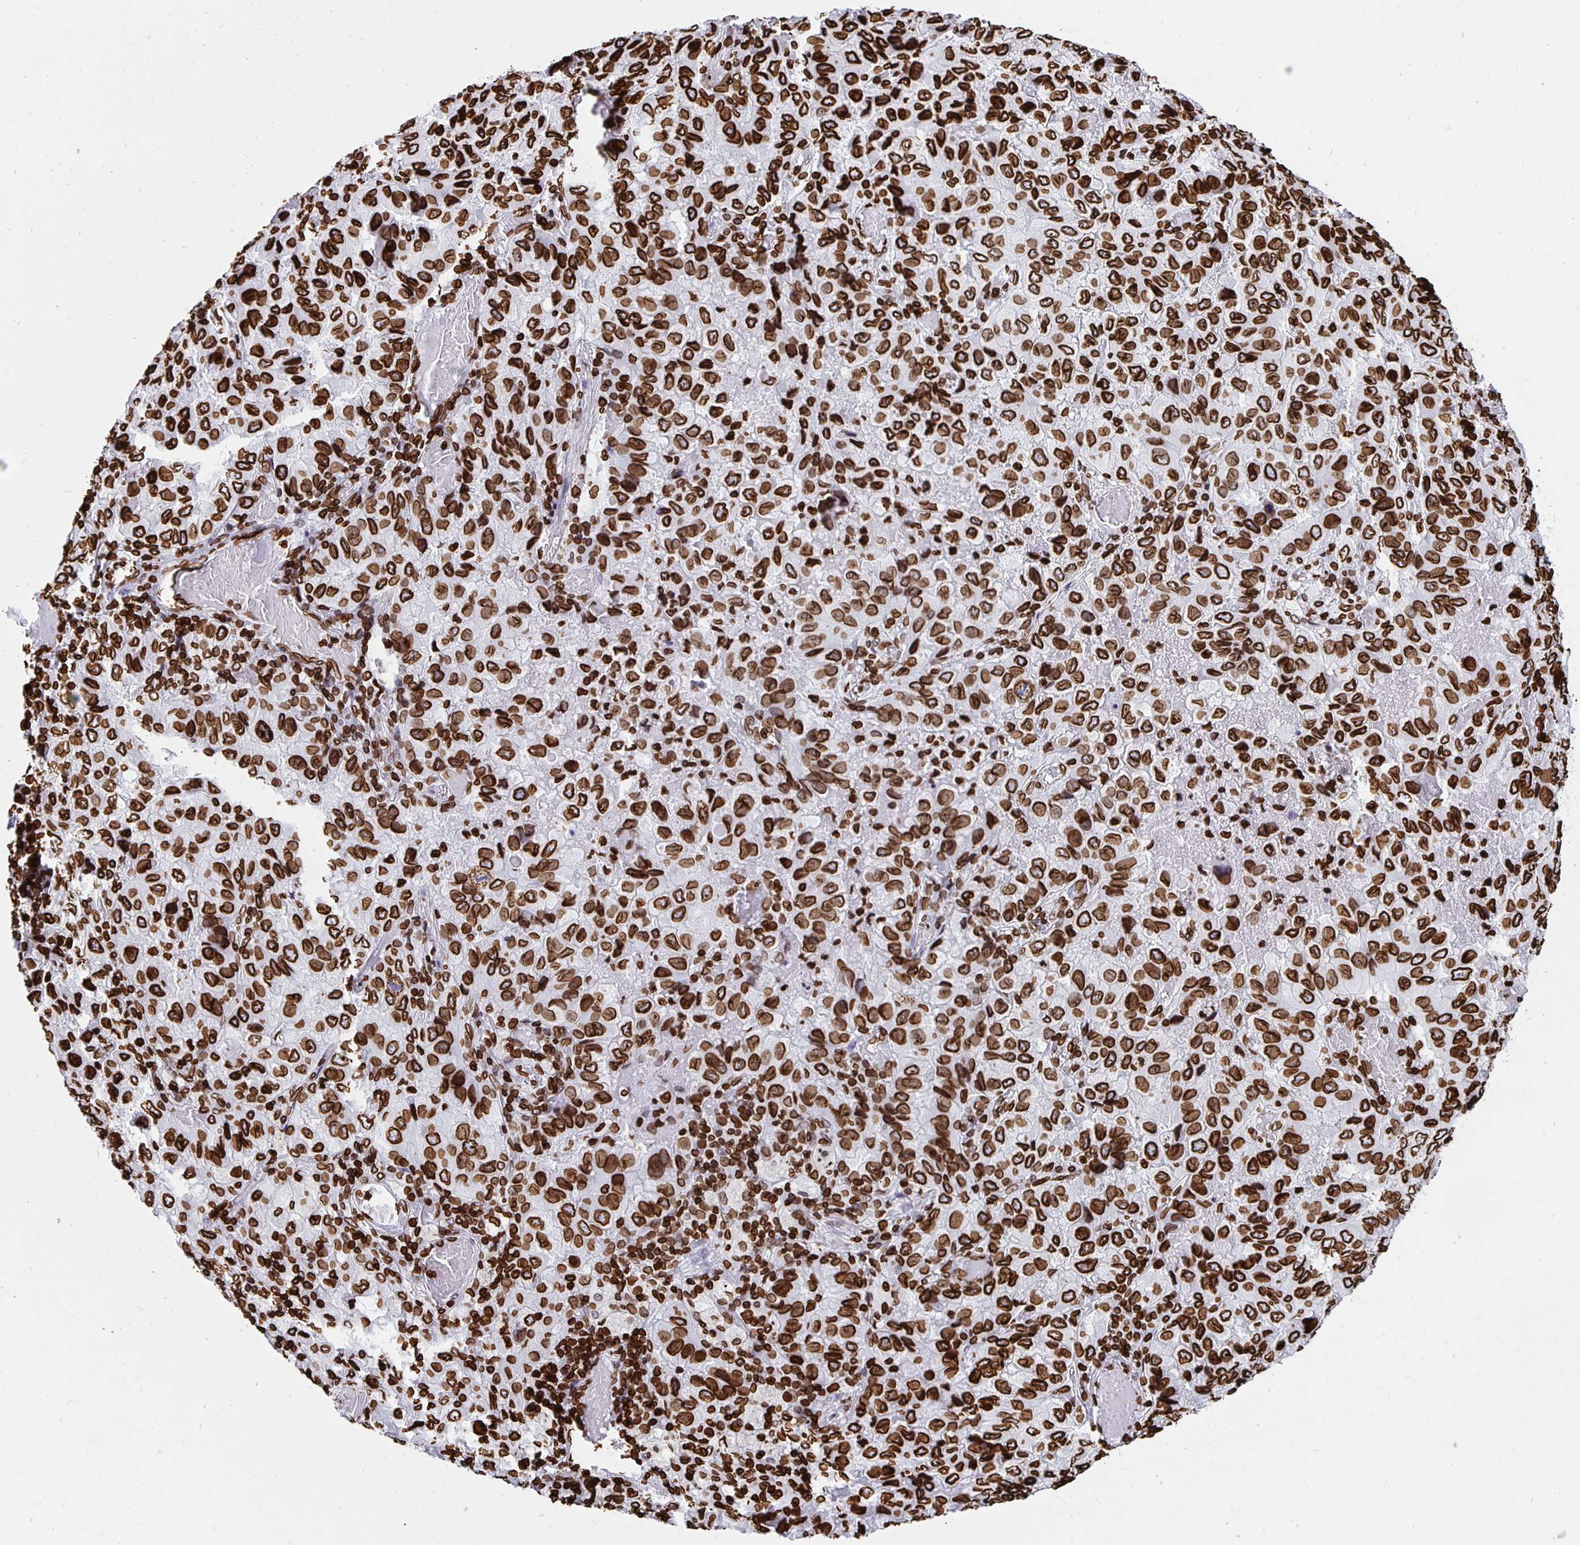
{"staining": {"intensity": "strong", "quantity": ">75%", "location": "cytoplasmic/membranous,nuclear"}, "tissue": "lung cancer", "cell_type": "Tumor cells", "image_type": "cancer", "snomed": [{"axis": "morphology", "description": "Aneuploidy"}, {"axis": "morphology", "description": "Adenocarcinoma, NOS"}, {"axis": "morphology", "description": "Adenocarcinoma, metastatic, NOS"}, {"axis": "topography", "description": "Lymph node"}, {"axis": "topography", "description": "Lung"}], "caption": "Tumor cells demonstrate high levels of strong cytoplasmic/membranous and nuclear staining in about >75% of cells in lung cancer (adenocarcinoma). Immunohistochemistry (ihc) stains the protein of interest in brown and the nuclei are stained blue.", "gene": "LMNB1", "patient": {"sex": "female", "age": 48}}